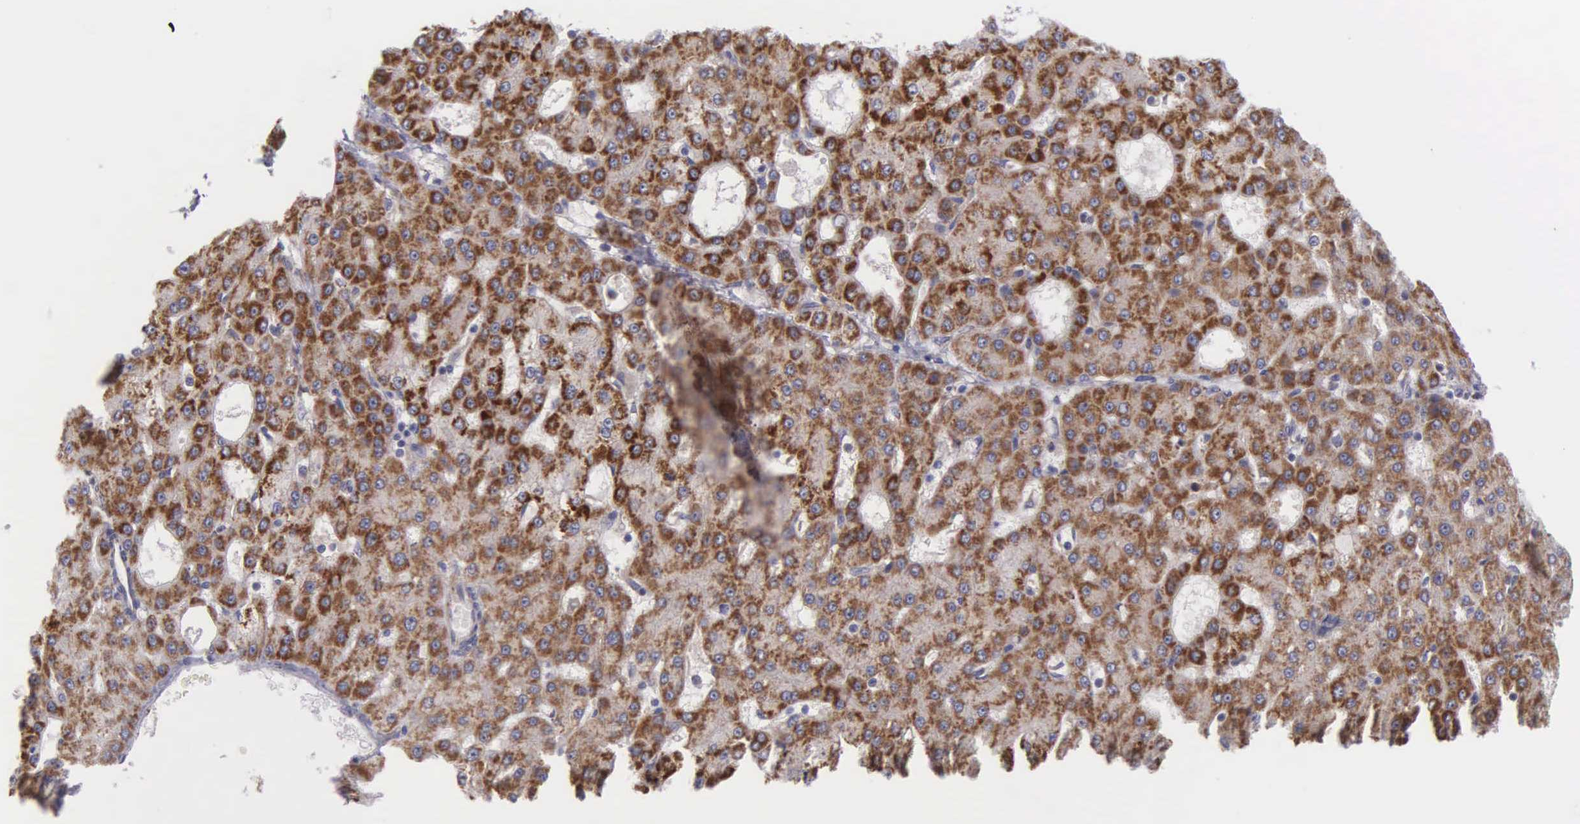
{"staining": {"intensity": "strong", "quantity": ">75%", "location": "cytoplasmic/membranous"}, "tissue": "liver cancer", "cell_type": "Tumor cells", "image_type": "cancer", "snomed": [{"axis": "morphology", "description": "Carcinoma, Hepatocellular, NOS"}, {"axis": "topography", "description": "Liver"}], "caption": "A brown stain labels strong cytoplasmic/membranous expression of a protein in human liver hepatocellular carcinoma tumor cells.", "gene": "SYNJ2BP", "patient": {"sex": "male", "age": 47}}